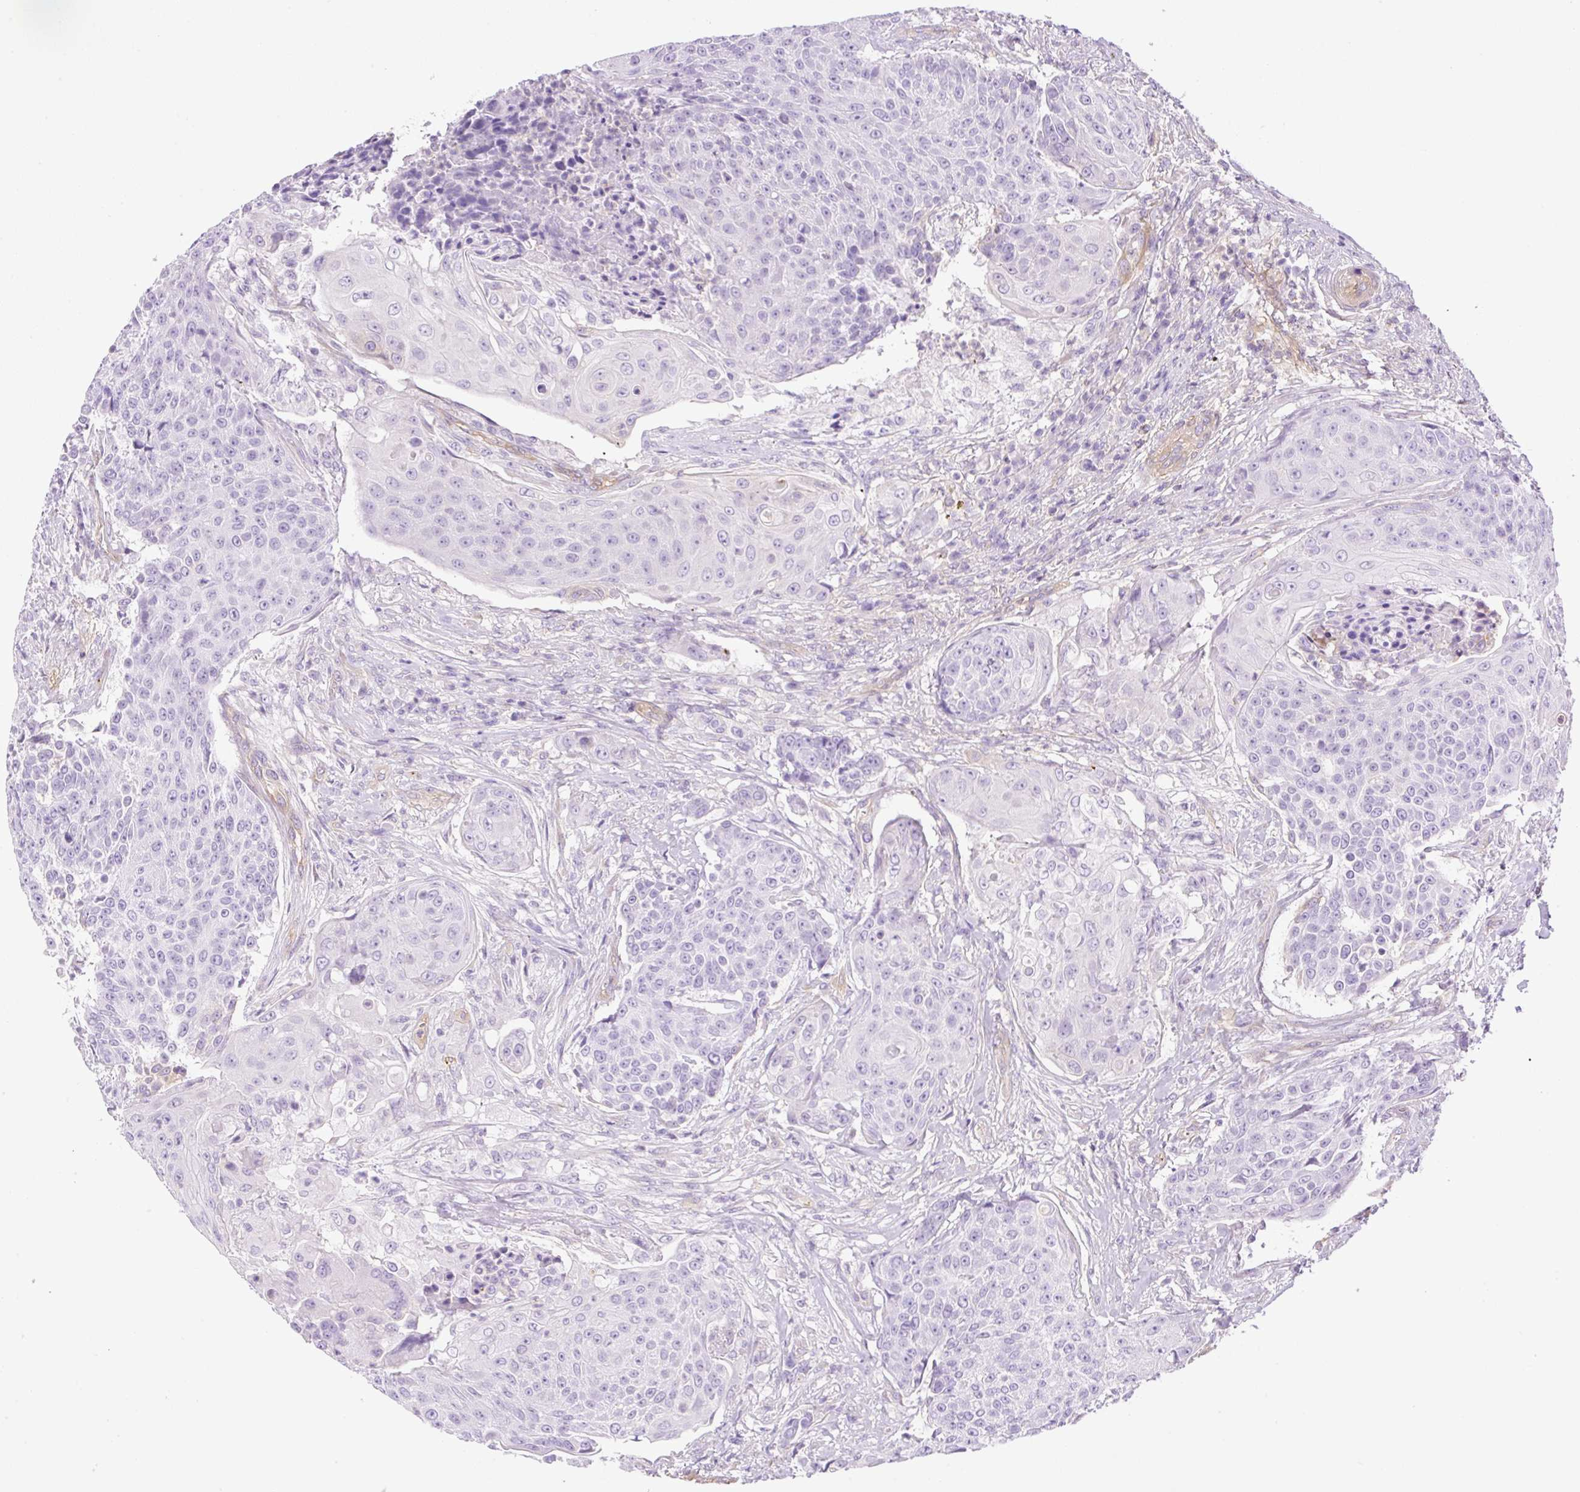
{"staining": {"intensity": "negative", "quantity": "none", "location": "none"}, "tissue": "urothelial cancer", "cell_type": "Tumor cells", "image_type": "cancer", "snomed": [{"axis": "morphology", "description": "Urothelial carcinoma, High grade"}, {"axis": "topography", "description": "Urinary bladder"}], "caption": "Tumor cells show no significant staining in urothelial carcinoma (high-grade).", "gene": "EHD3", "patient": {"sex": "female", "age": 63}}